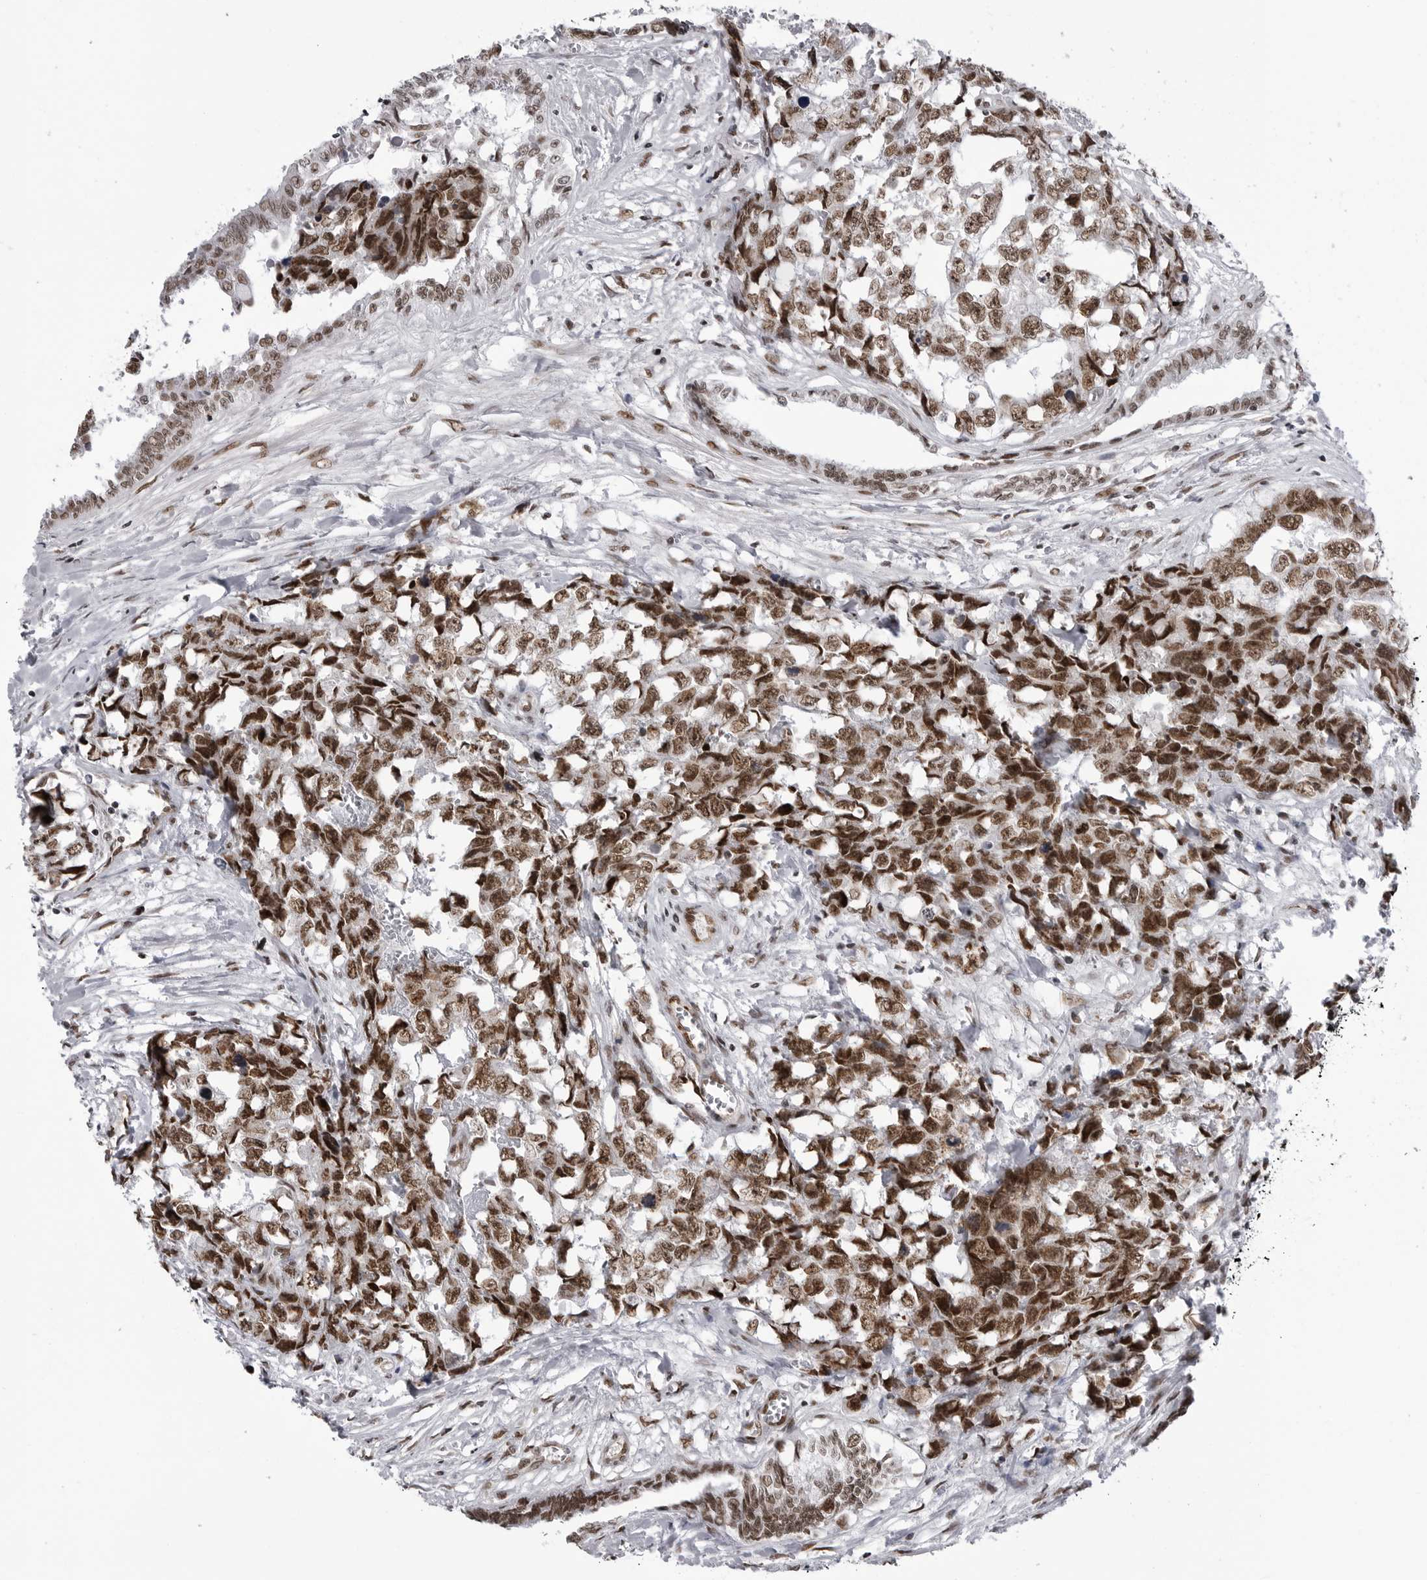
{"staining": {"intensity": "strong", "quantity": ">75%", "location": "nuclear"}, "tissue": "testis cancer", "cell_type": "Tumor cells", "image_type": "cancer", "snomed": [{"axis": "morphology", "description": "Carcinoma, Embryonal, NOS"}, {"axis": "topography", "description": "Testis"}], "caption": "The micrograph reveals a brown stain indicating the presence of a protein in the nuclear of tumor cells in testis cancer (embryonal carcinoma). (brown staining indicates protein expression, while blue staining denotes nuclei).", "gene": "RNF26", "patient": {"sex": "male", "age": 31}}